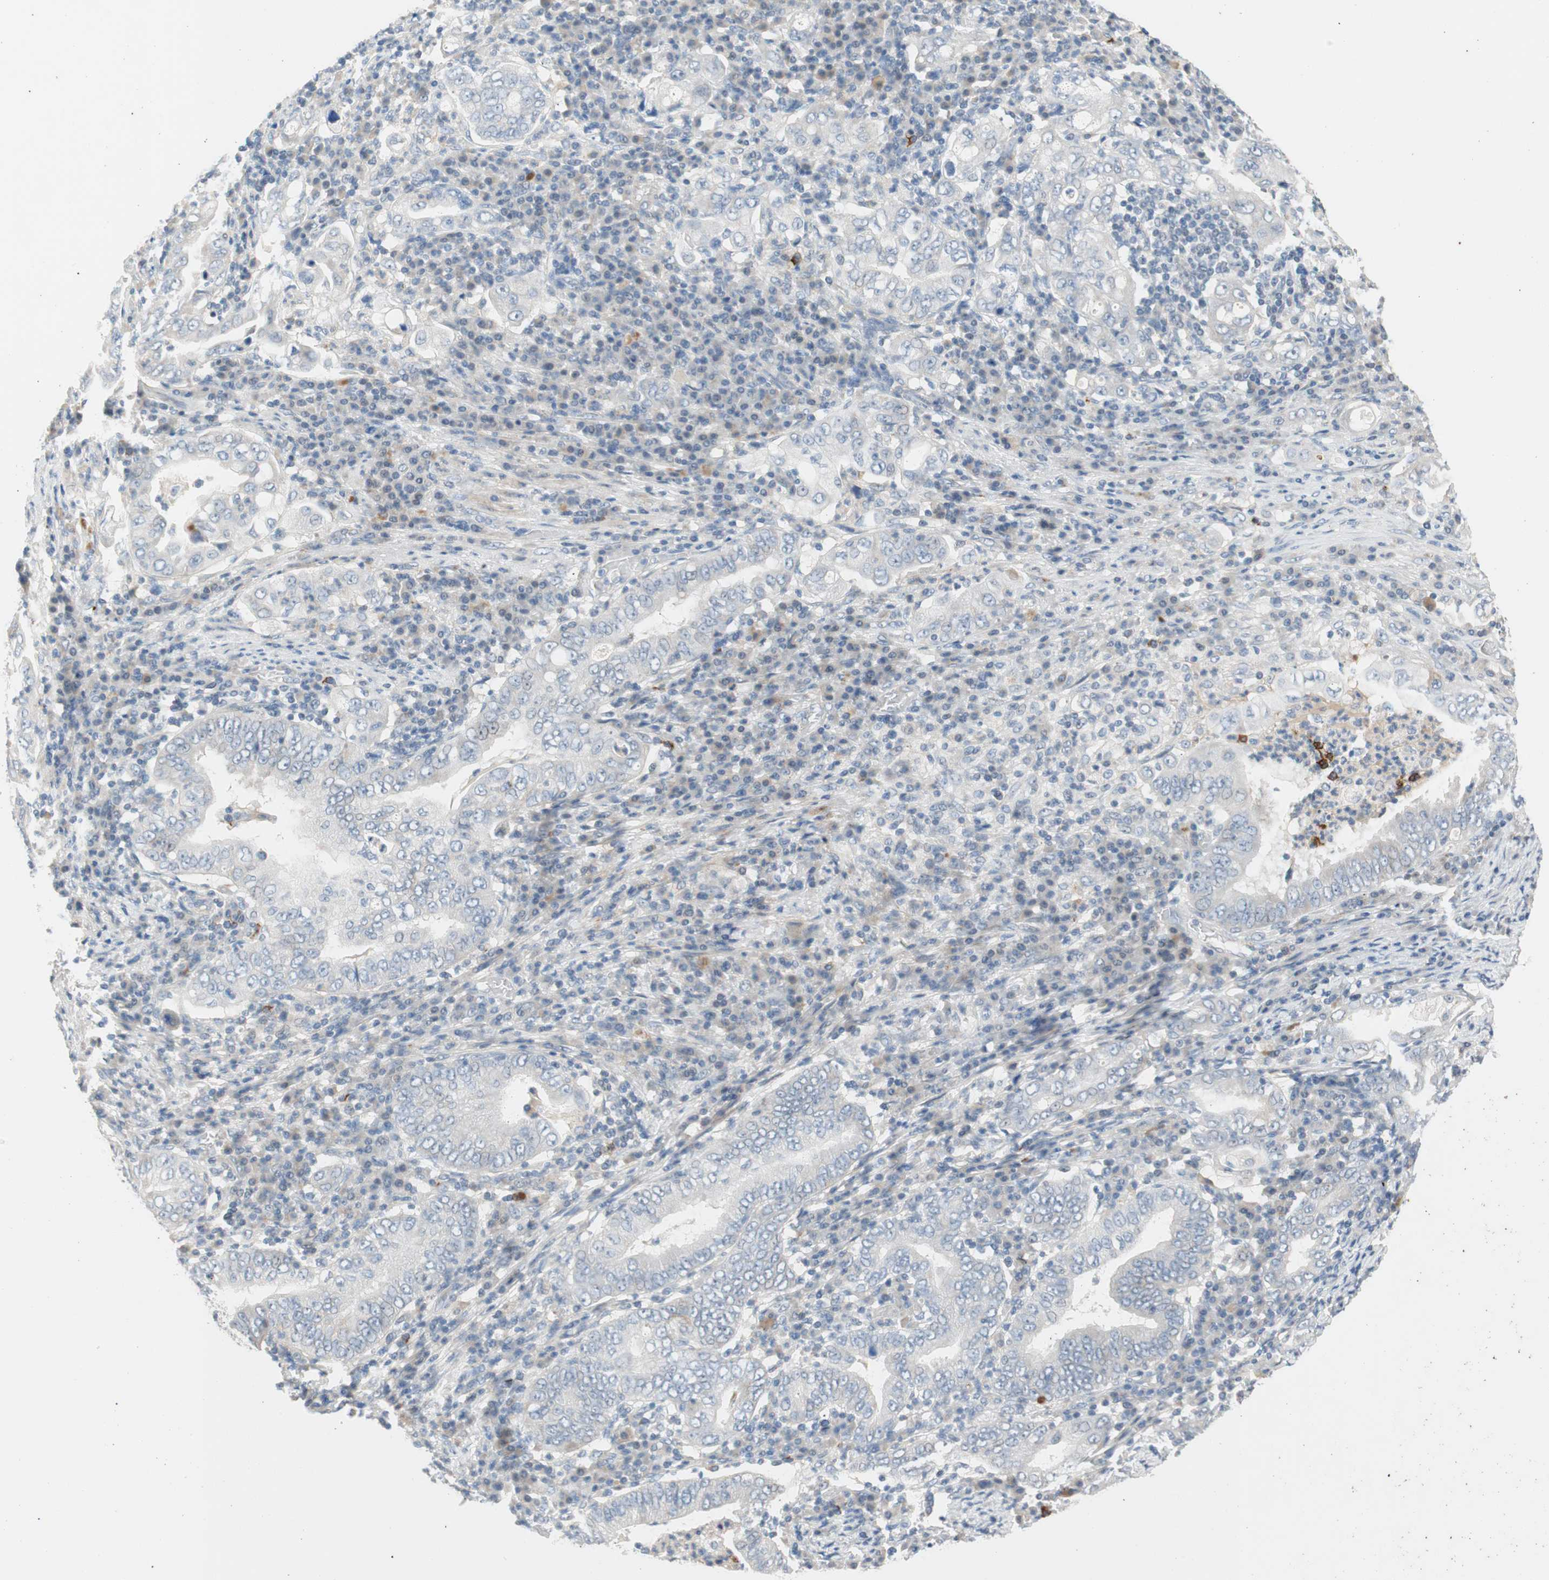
{"staining": {"intensity": "weak", "quantity": "<25%", "location": "cytoplasmic/membranous"}, "tissue": "stomach cancer", "cell_type": "Tumor cells", "image_type": "cancer", "snomed": [{"axis": "morphology", "description": "Normal tissue, NOS"}, {"axis": "morphology", "description": "Adenocarcinoma, NOS"}, {"axis": "topography", "description": "Esophagus"}, {"axis": "topography", "description": "Stomach, upper"}, {"axis": "topography", "description": "Peripheral nerve tissue"}], "caption": "High power microscopy micrograph of an immunohistochemistry (IHC) photomicrograph of stomach adenocarcinoma, revealing no significant positivity in tumor cells.", "gene": "PDZK1", "patient": {"sex": "male", "age": 62}}